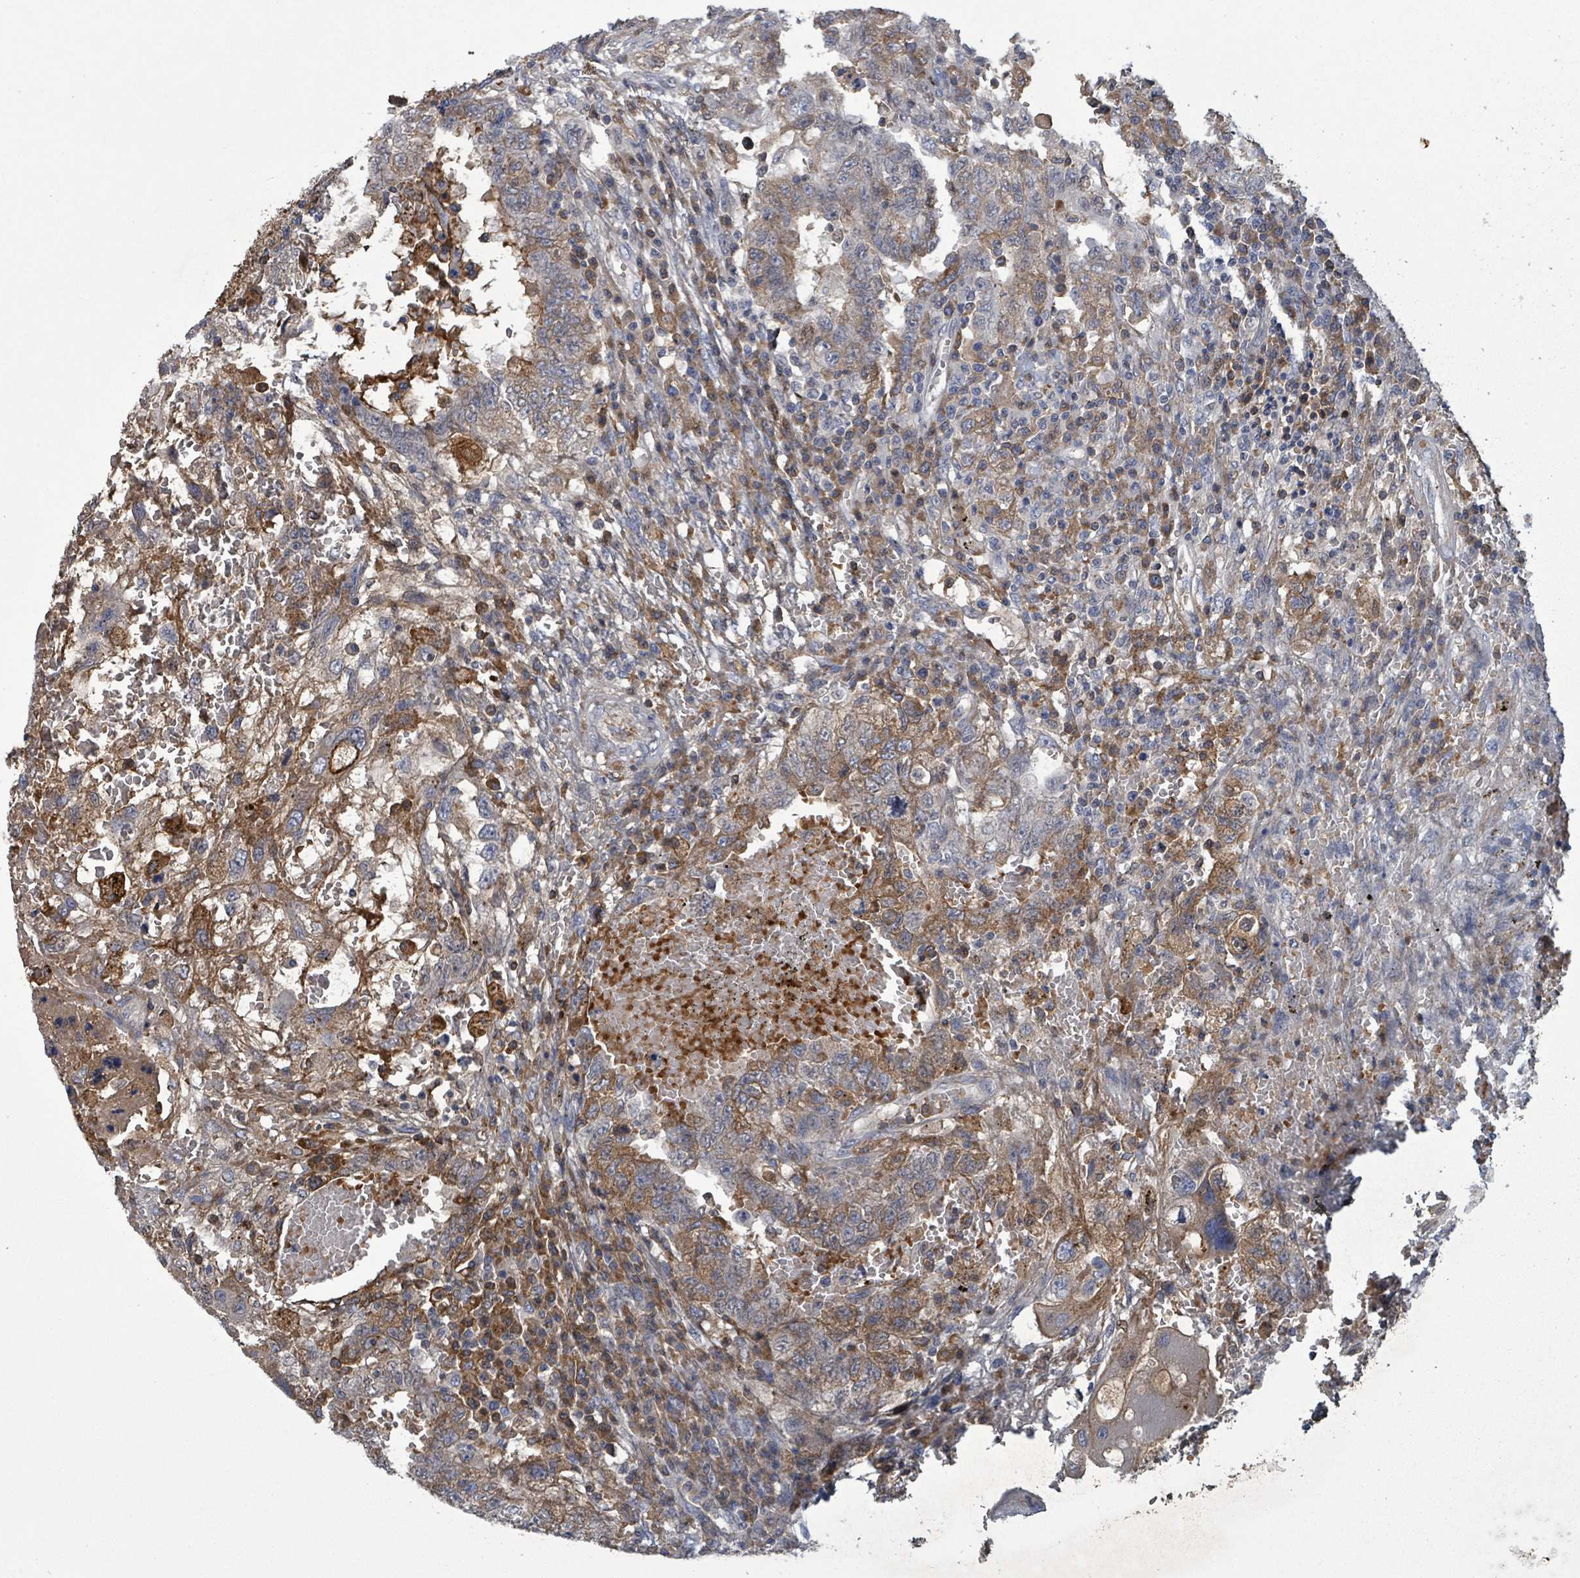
{"staining": {"intensity": "strong", "quantity": "25%-75%", "location": "cytoplasmic/membranous"}, "tissue": "testis cancer", "cell_type": "Tumor cells", "image_type": "cancer", "snomed": [{"axis": "morphology", "description": "Carcinoma, Embryonal, NOS"}, {"axis": "topography", "description": "Testis"}], "caption": "Immunohistochemistry (IHC) staining of testis embryonal carcinoma, which reveals high levels of strong cytoplasmic/membranous staining in approximately 25%-75% of tumor cells indicating strong cytoplasmic/membranous protein staining. The staining was performed using DAB (brown) for protein detection and nuclei were counterstained in hematoxylin (blue).", "gene": "GRM8", "patient": {"sex": "male", "age": 26}}